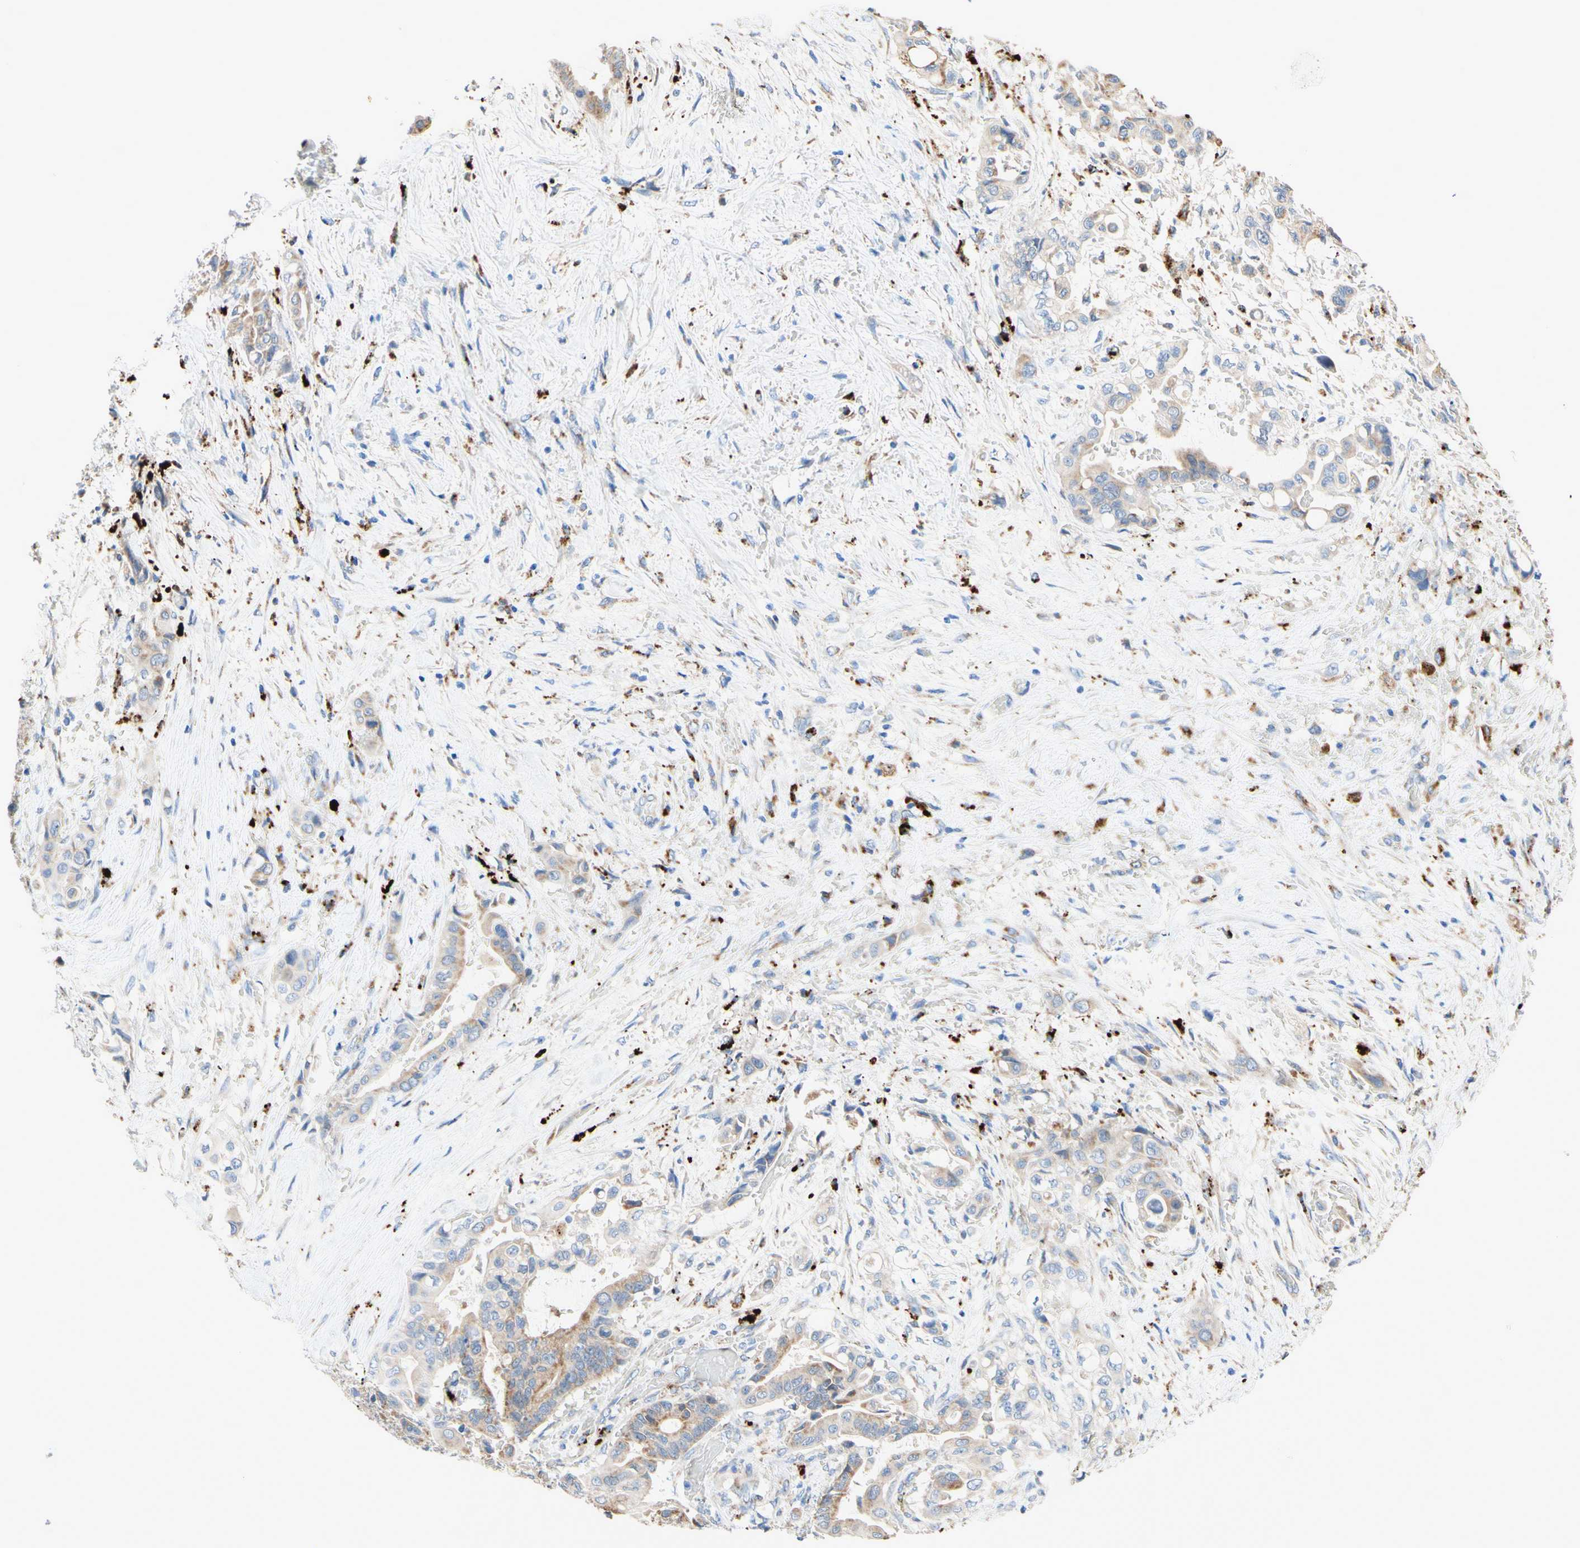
{"staining": {"intensity": "weak", "quantity": ">75%", "location": "cytoplasmic/membranous"}, "tissue": "liver cancer", "cell_type": "Tumor cells", "image_type": "cancer", "snomed": [{"axis": "morphology", "description": "Cholangiocarcinoma"}, {"axis": "topography", "description": "Liver"}], "caption": "Liver cholangiocarcinoma stained for a protein (brown) shows weak cytoplasmic/membranous positive positivity in about >75% of tumor cells.", "gene": "URB2", "patient": {"sex": "female", "age": 61}}